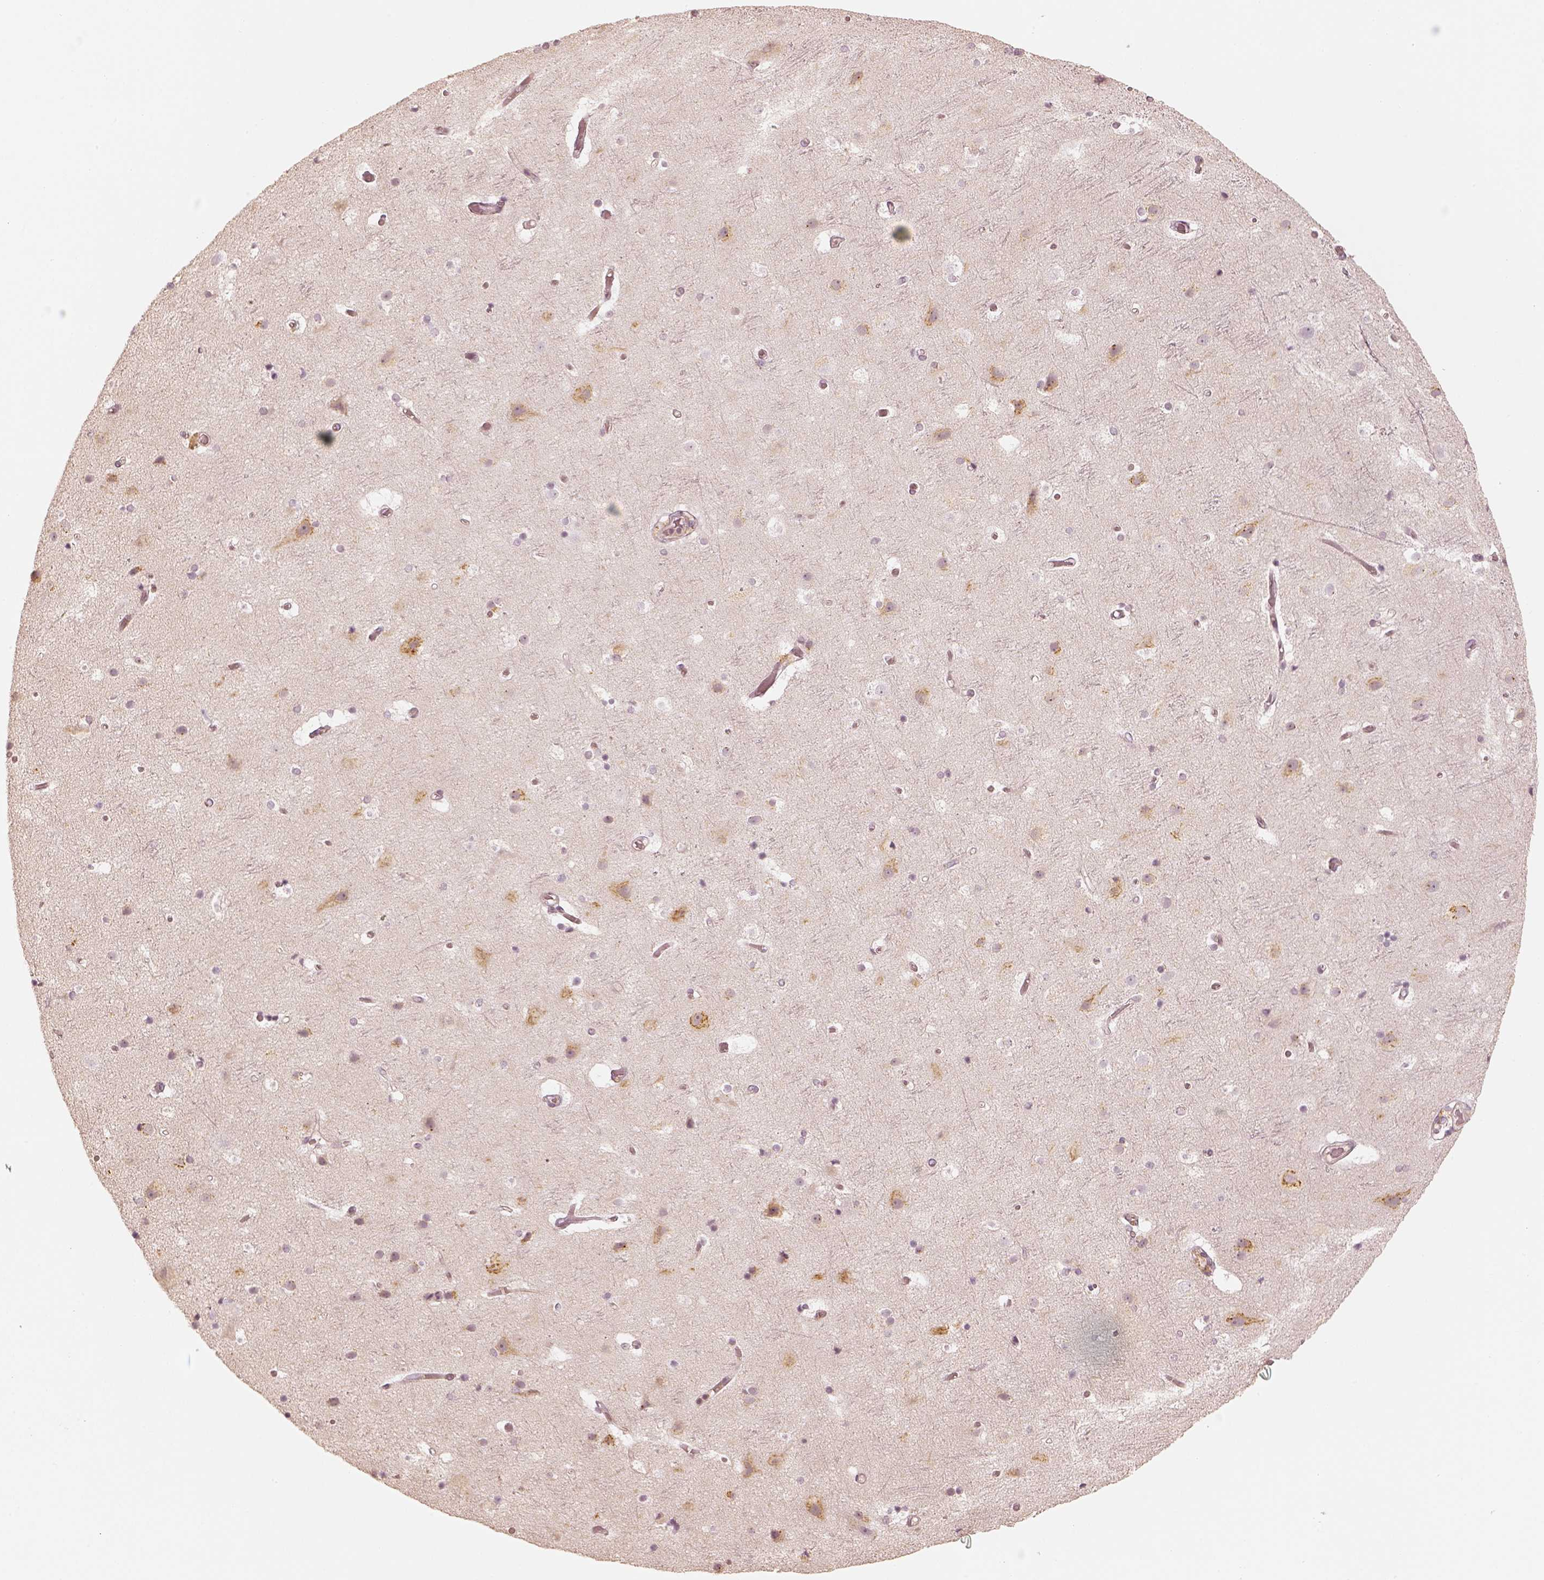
{"staining": {"intensity": "weak", "quantity": "<25%", "location": "cytoplasmic/membranous"}, "tissue": "cerebral cortex", "cell_type": "Endothelial cells", "image_type": "normal", "snomed": [{"axis": "morphology", "description": "Normal tissue, NOS"}, {"axis": "topography", "description": "Cerebral cortex"}], "caption": "High magnification brightfield microscopy of unremarkable cerebral cortex stained with DAB (brown) and counterstained with hematoxylin (blue): endothelial cells show no significant staining.", "gene": "GORASP2", "patient": {"sex": "female", "age": 52}}